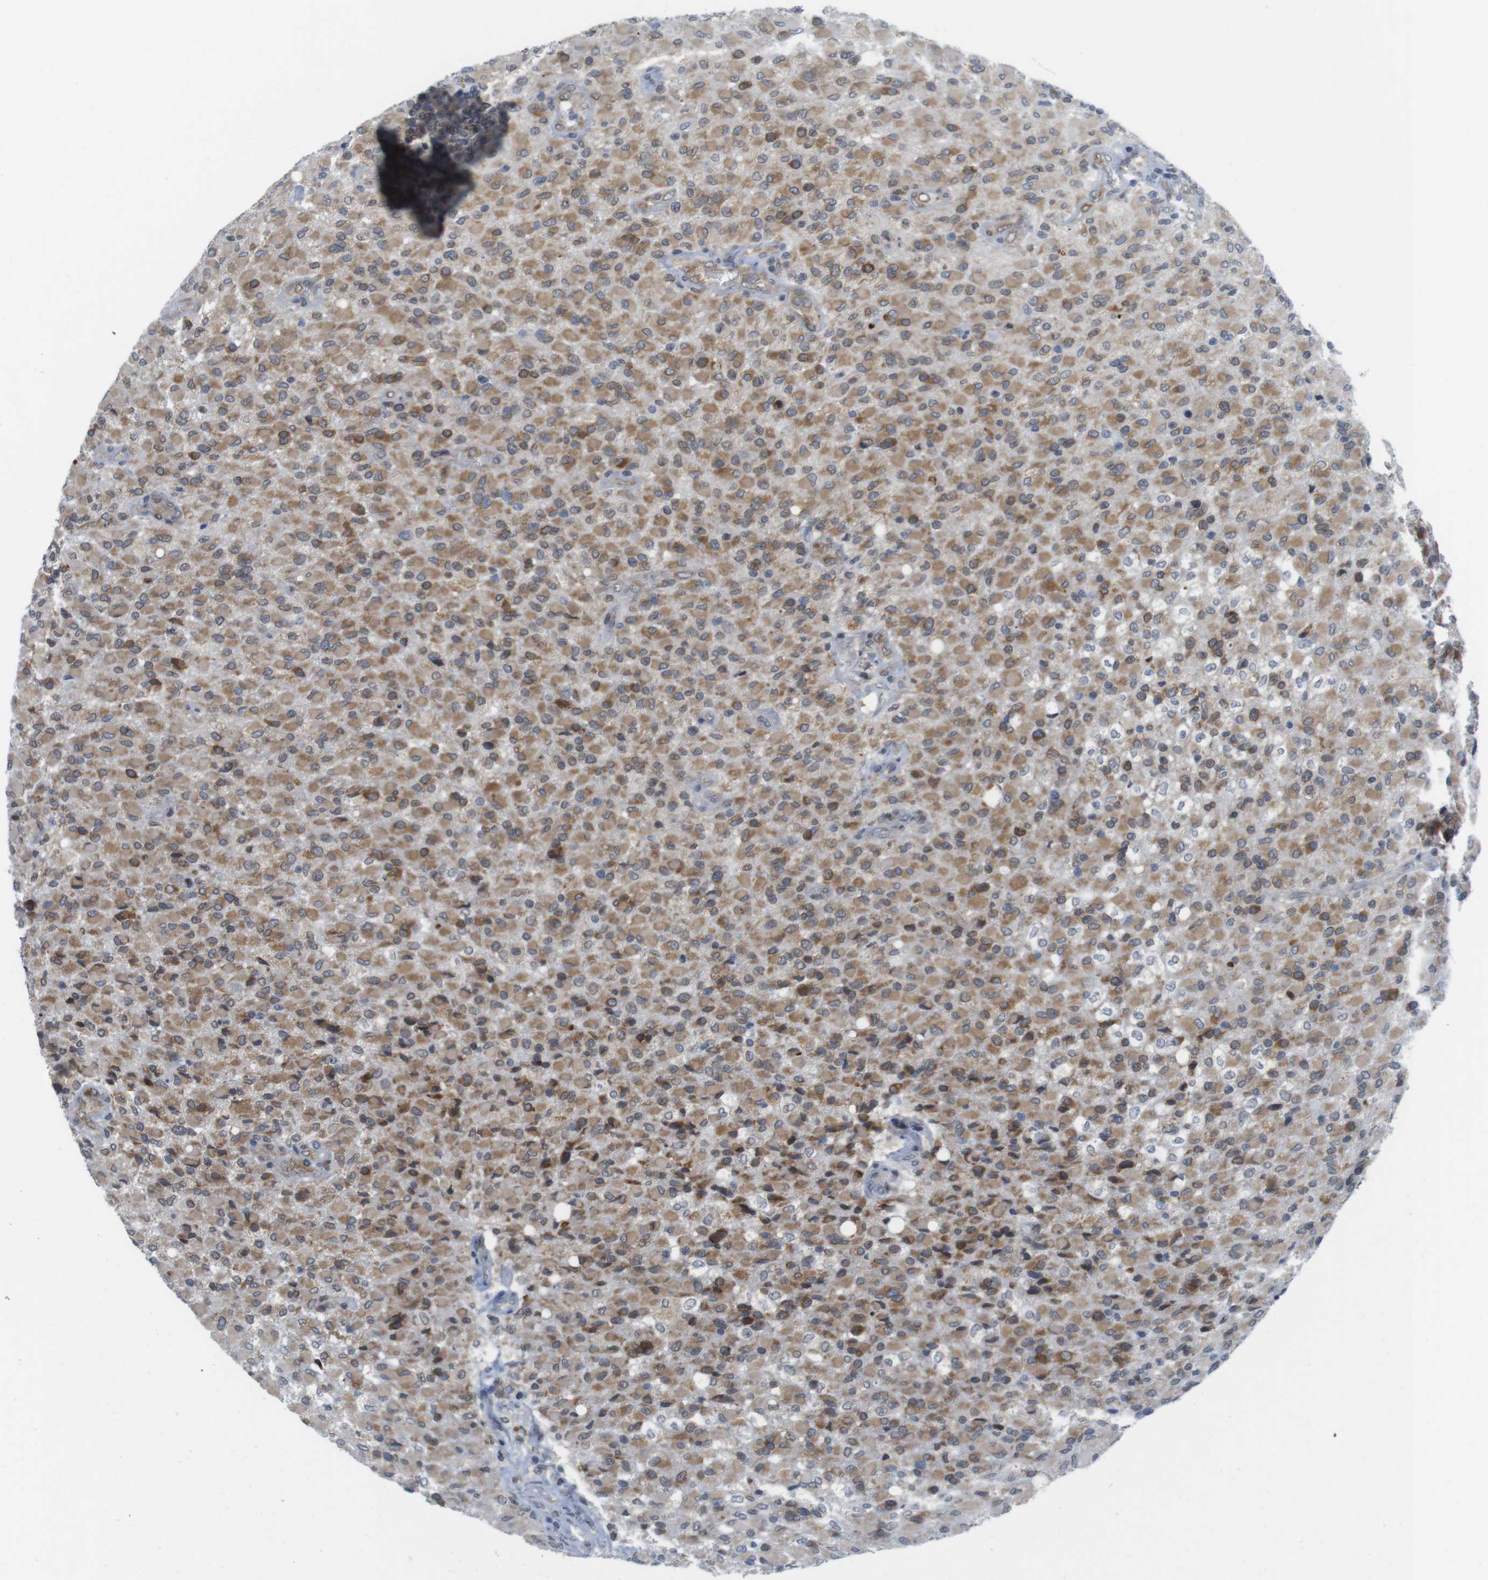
{"staining": {"intensity": "moderate", "quantity": ">75%", "location": "cytoplasmic/membranous"}, "tissue": "glioma", "cell_type": "Tumor cells", "image_type": "cancer", "snomed": [{"axis": "morphology", "description": "Glioma, malignant, High grade"}, {"axis": "topography", "description": "Brain"}], "caption": "This image demonstrates IHC staining of glioma, with medium moderate cytoplasmic/membranous positivity in approximately >75% of tumor cells.", "gene": "ERGIC3", "patient": {"sex": "male", "age": 71}}